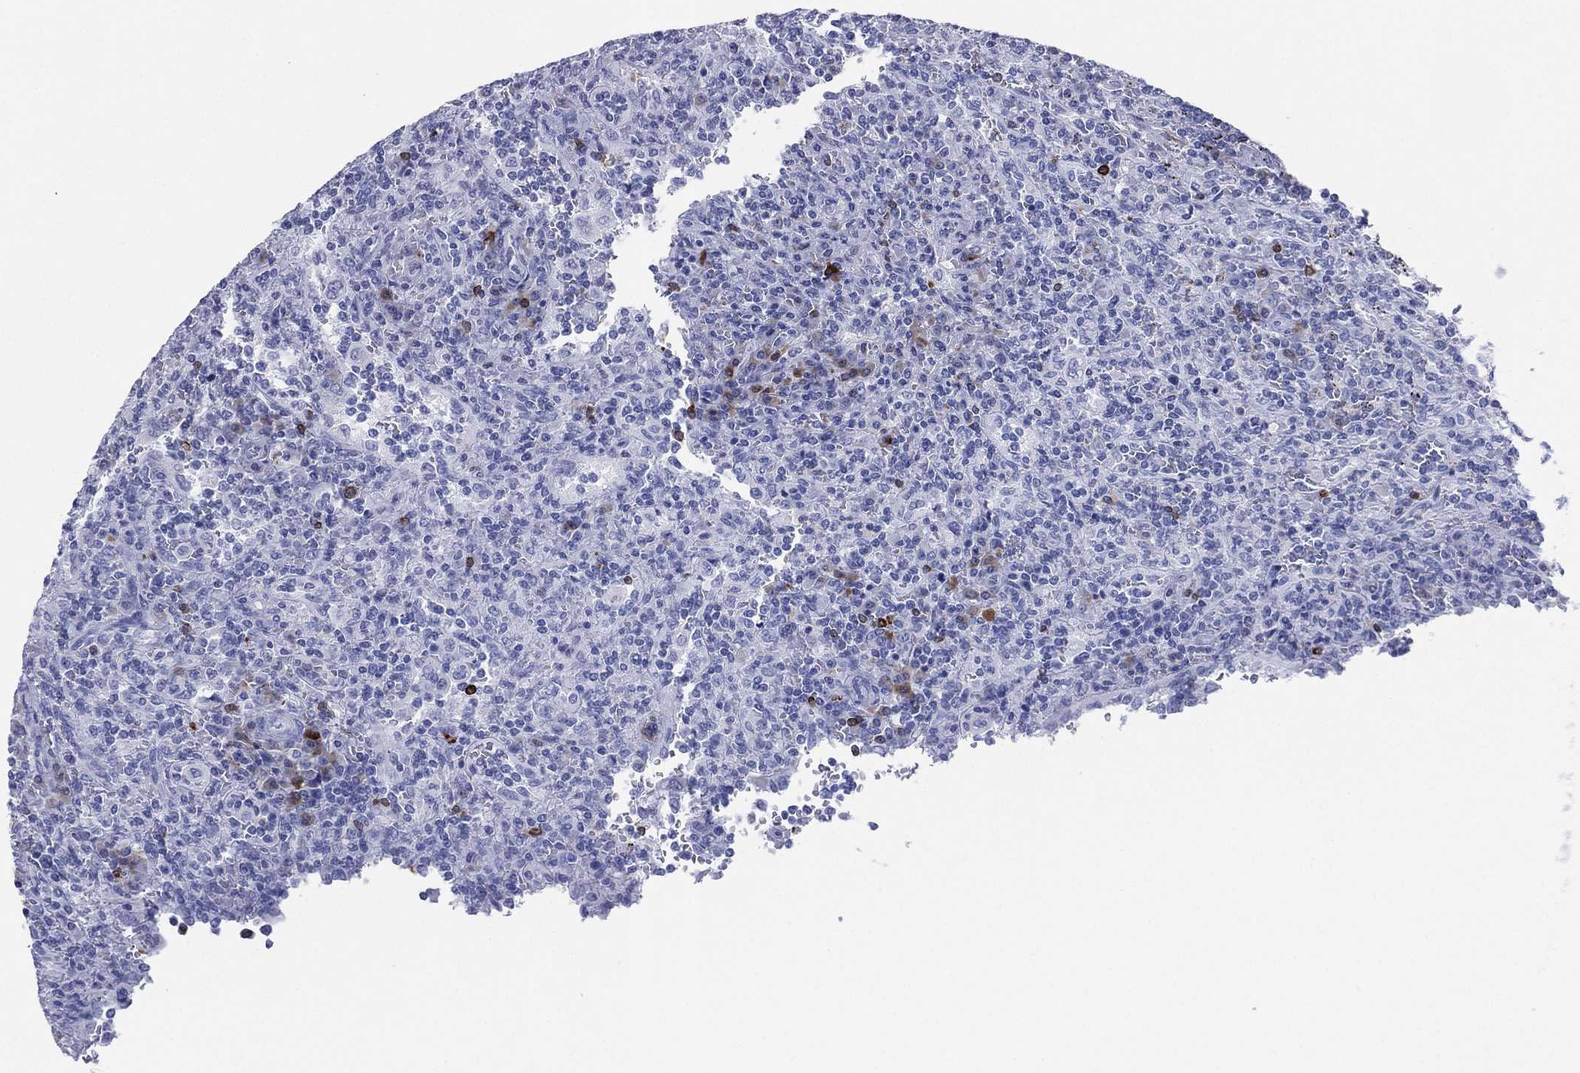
{"staining": {"intensity": "negative", "quantity": "none", "location": "none"}, "tissue": "lymphoma", "cell_type": "Tumor cells", "image_type": "cancer", "snomed": [{"axis": "morphology", "description": "Malignant lymphoma, non-Hodgkin's type, Low grade"}, {"axis": "topography", "description": "Spleen"}], "caption": "Lymphoma was stained to show a protein in brown. There is no significant expression in tumor cells.", "gene": "CD79A", "patient": {"sex": "male", "age": 62}}